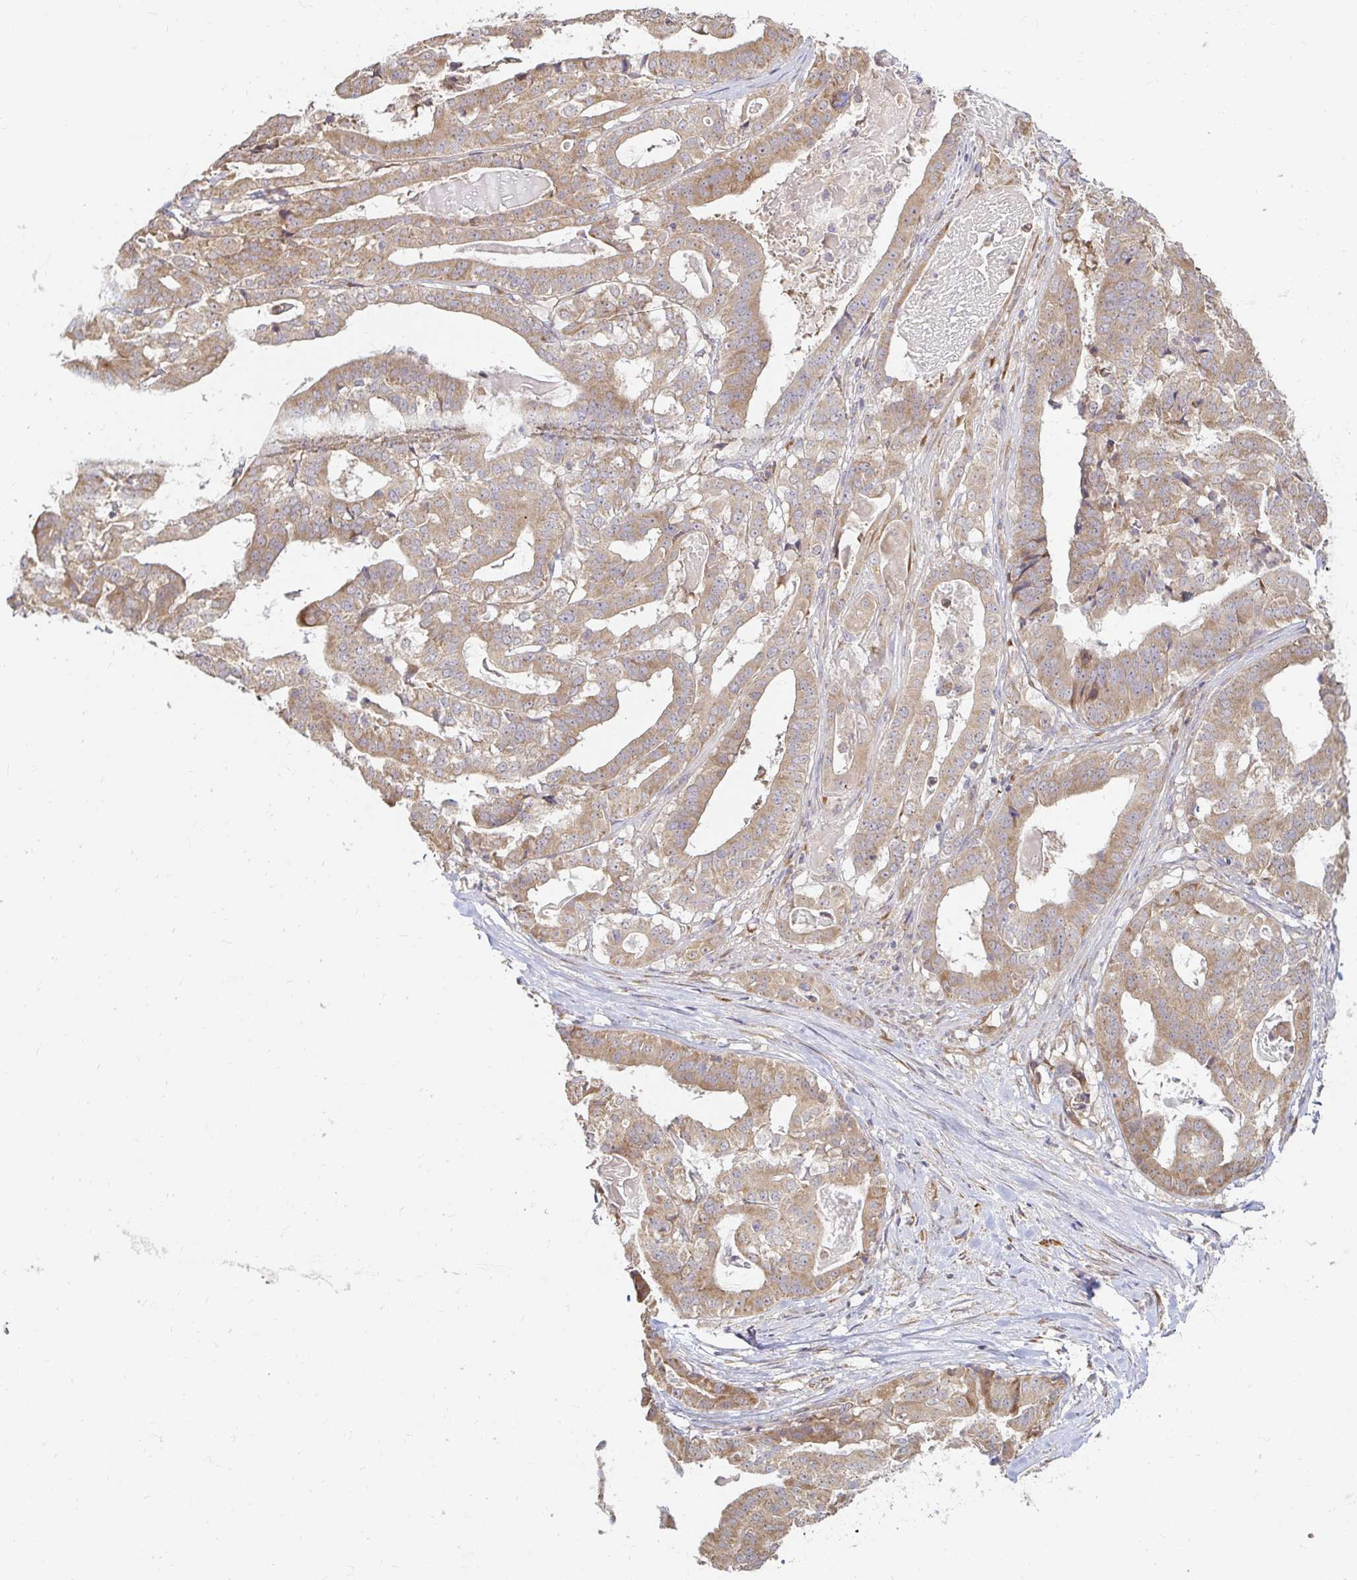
{"staining": {"intensity": "weak", "quantity": ">75%", "location": "cytoplasmic/membranous"}, "tissue": "stomach cancer", "cell_type": "Tumor cells", "image_type": "cancer", "snomed": [{"axis": "morphology", "description": "Adenocarcinoma, NOS"}, {"axis": "topography", "description": "Stomach"}], "caption": "DAB (3,3'-diaminobenzidine) immunohistochemical staining of stomach cancer (adenocarcinoma) demonstrates weak cytoplasmic/membranous protein staining in about >75% of tumor cells.", "gene": "CAST", "patient": {"sex": "male", "age": 48}}